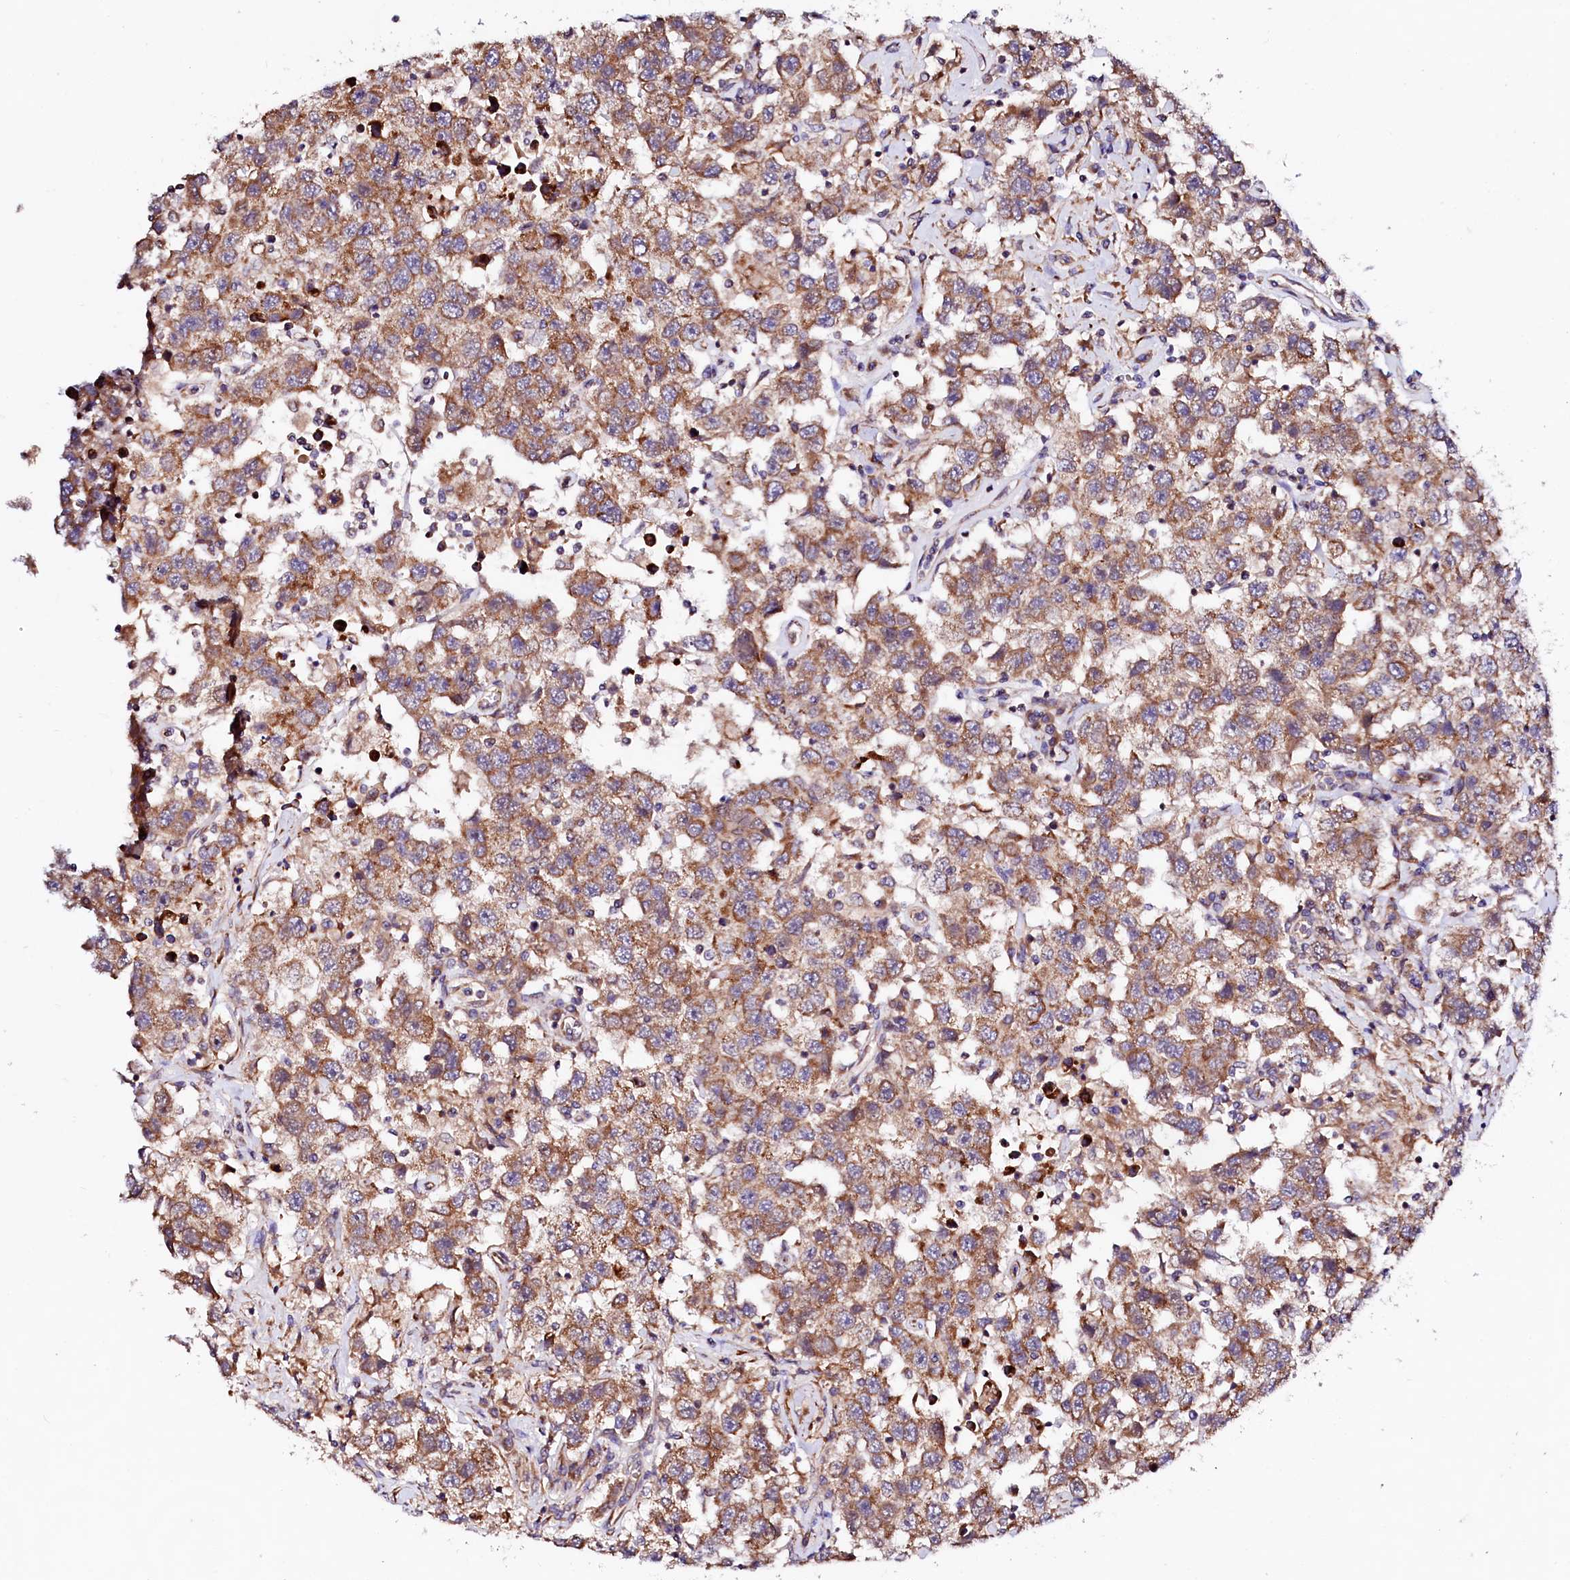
{"staining": {"intensity": "moderate", "quantity": ">75%", "location": "cytoplasmic/membranous"}, "tissue": "testis cancer", "cell_type": "Tumor cells", "image_type": "cancer", "snomed": [{"axis": "morphology", "description": "Seminoma, NOS"}, {"axis": "topography", "description": "Testis"}], "caption": "Testis seminoma stained for a protein displays moderate cytoplasmic/membranous positivity in tumor cells.", "gene": "UBE3C", "patient": {"sex": "male", "age": 41}}